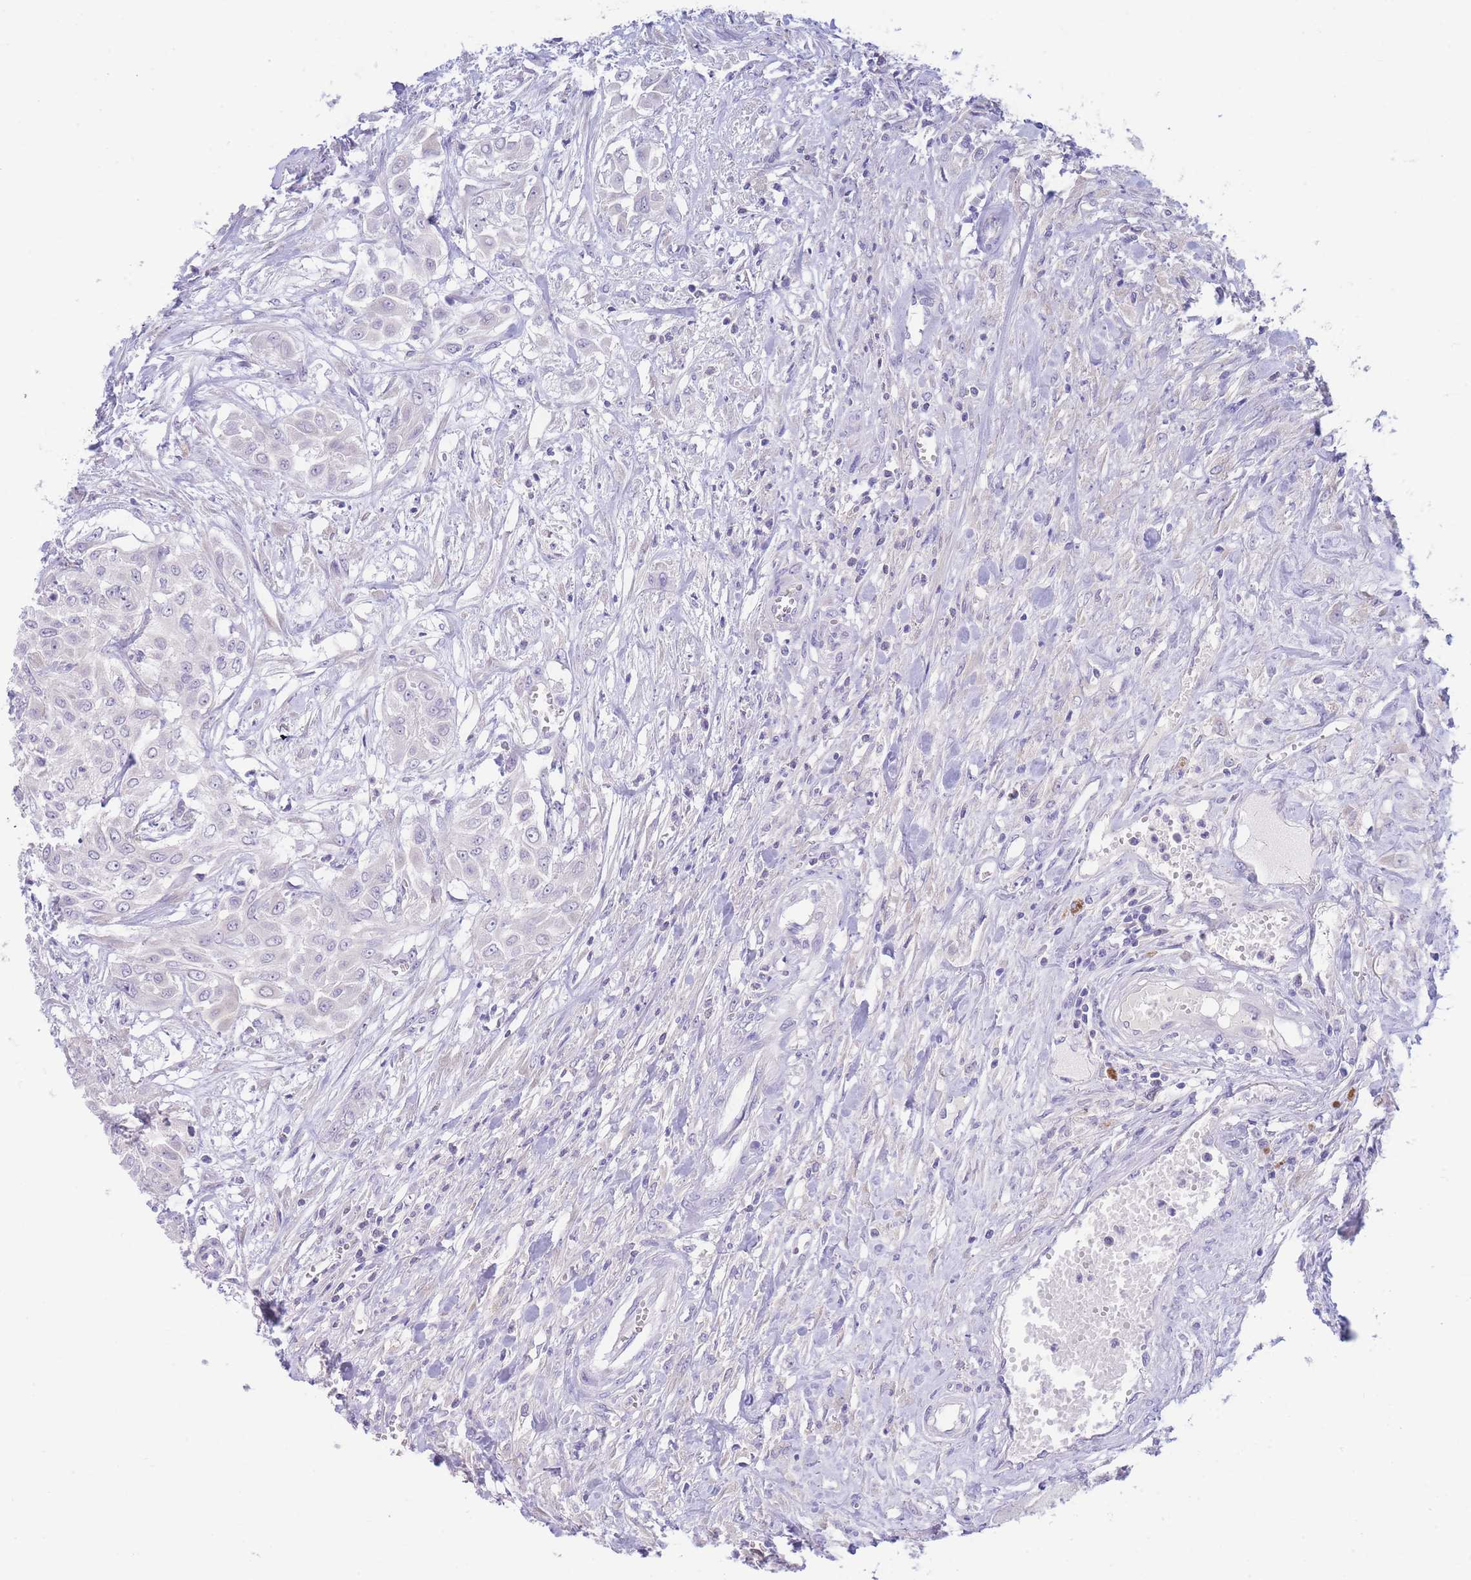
{"staining": {"intensity": "negative", "quantity": "none", "location": "none"}, "tissue": "urothelial cancer", "cell_type": "Tumor cells", "image_type": "cancer", "snomed": [{"axis": "morphology", "description": "Urothelial carcinoma, High grade"}, {"axis": "topography", "description": "Urinary bladder"}], "caption": "Tumor cells show no significant expression in high-grade urothelial carcinoma.", "gene": "PCDHB3", "patient": {"sex": "male", "age": 57}}